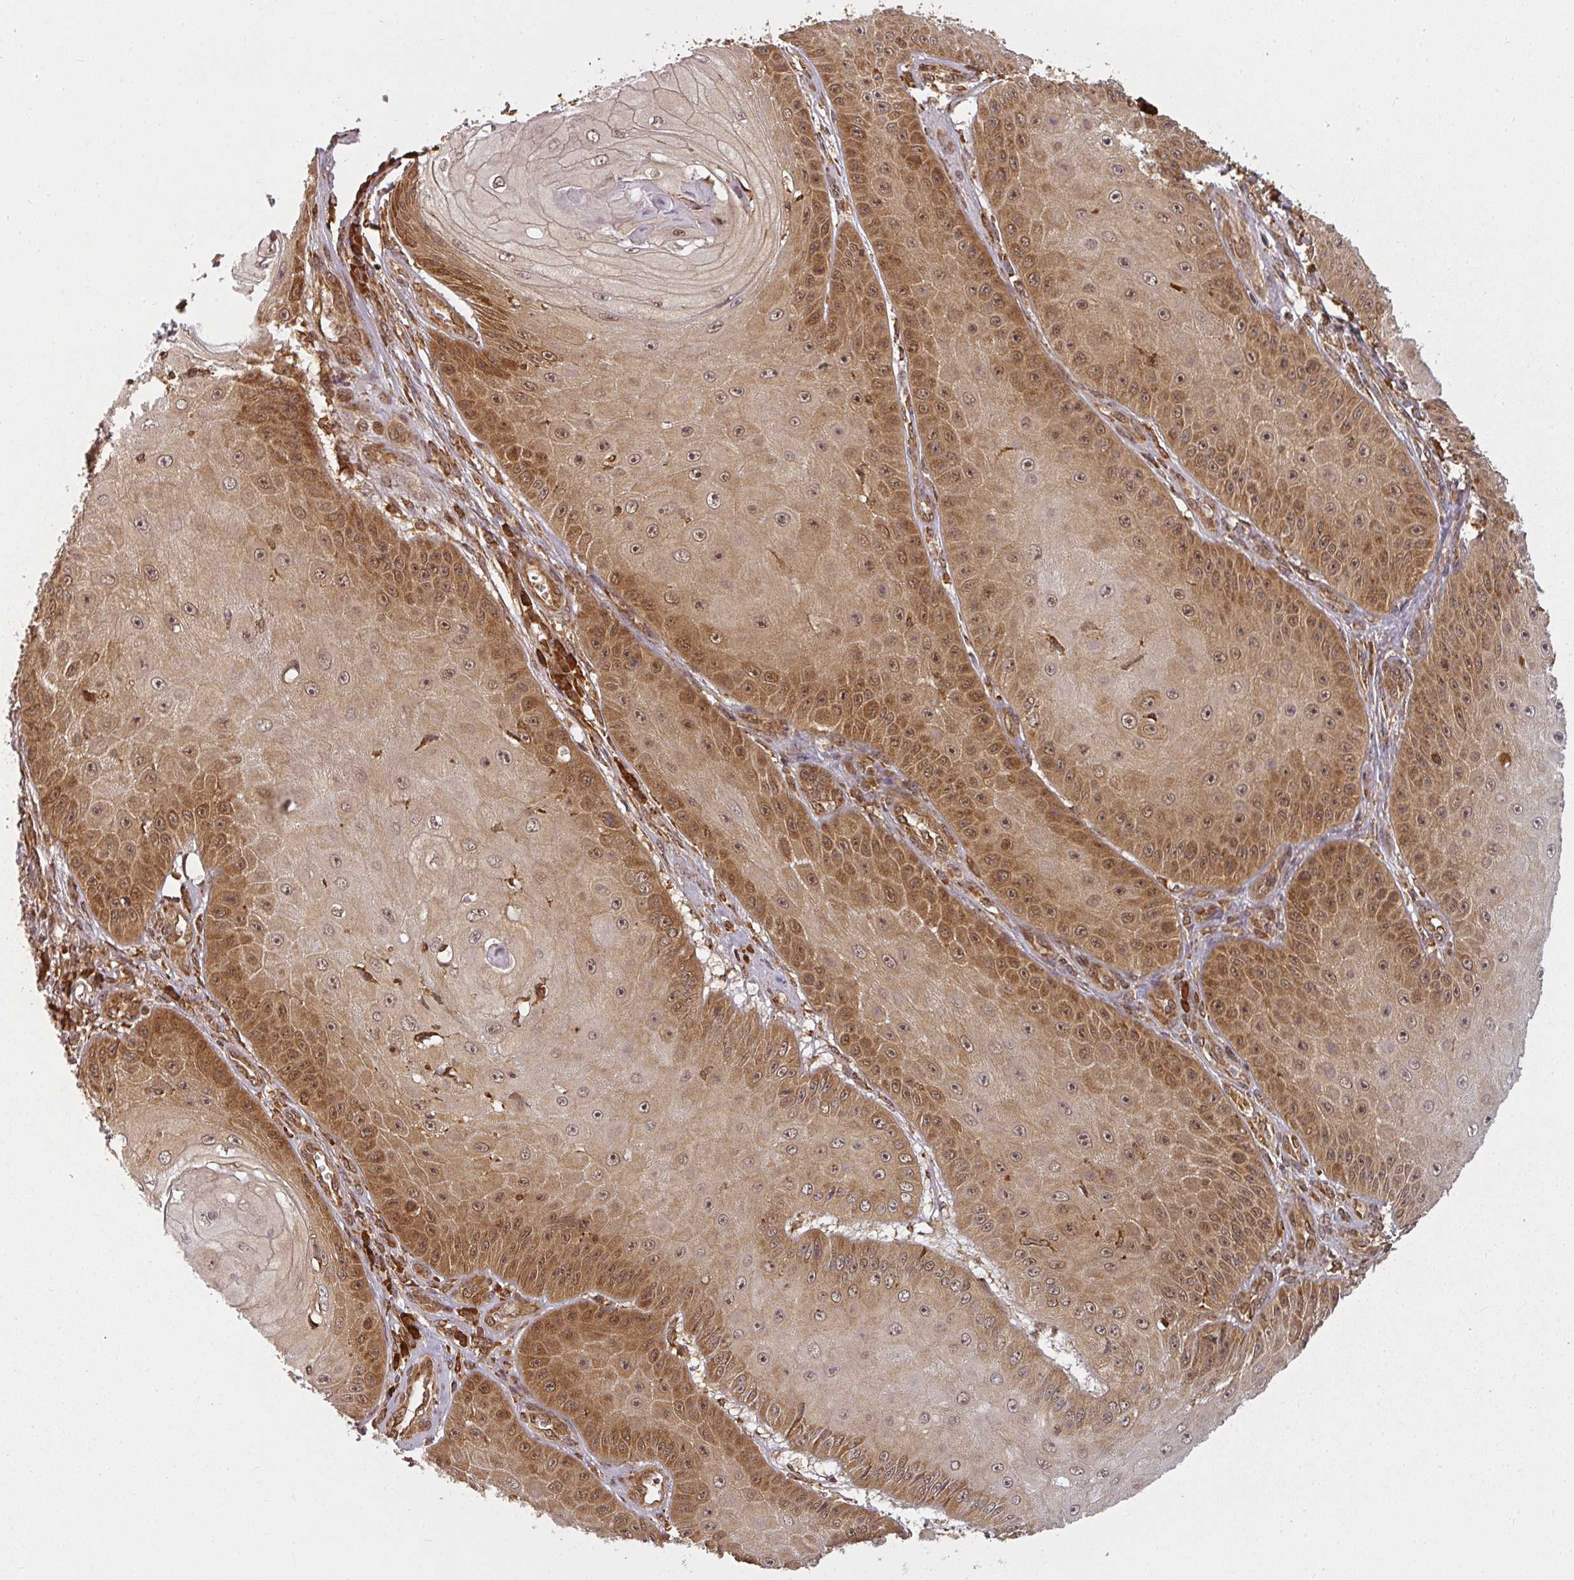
{"staining": {"intensity": "moderate", "quantity": ">75%", "location": "cytoplasmic/membranous,nuclear"}, "tissue": "skin cancer", "cell_type": "Tumor cells", "image_type": "cancer", "snomed": [{"axis": "morphology", "description": "Squamous cell carcinoma, NOS"}, {"axis": "topography", "description": "Skin"}], "caption": "Immunohistochemical staining of human skin cancer reveals medium levels of moderate cytoplasmic/membranous and nuclear protein staining in approximately >75% of tumor cells.", "gene": "PPP6R3", "patient": {"sex": "male", "age": 70}}